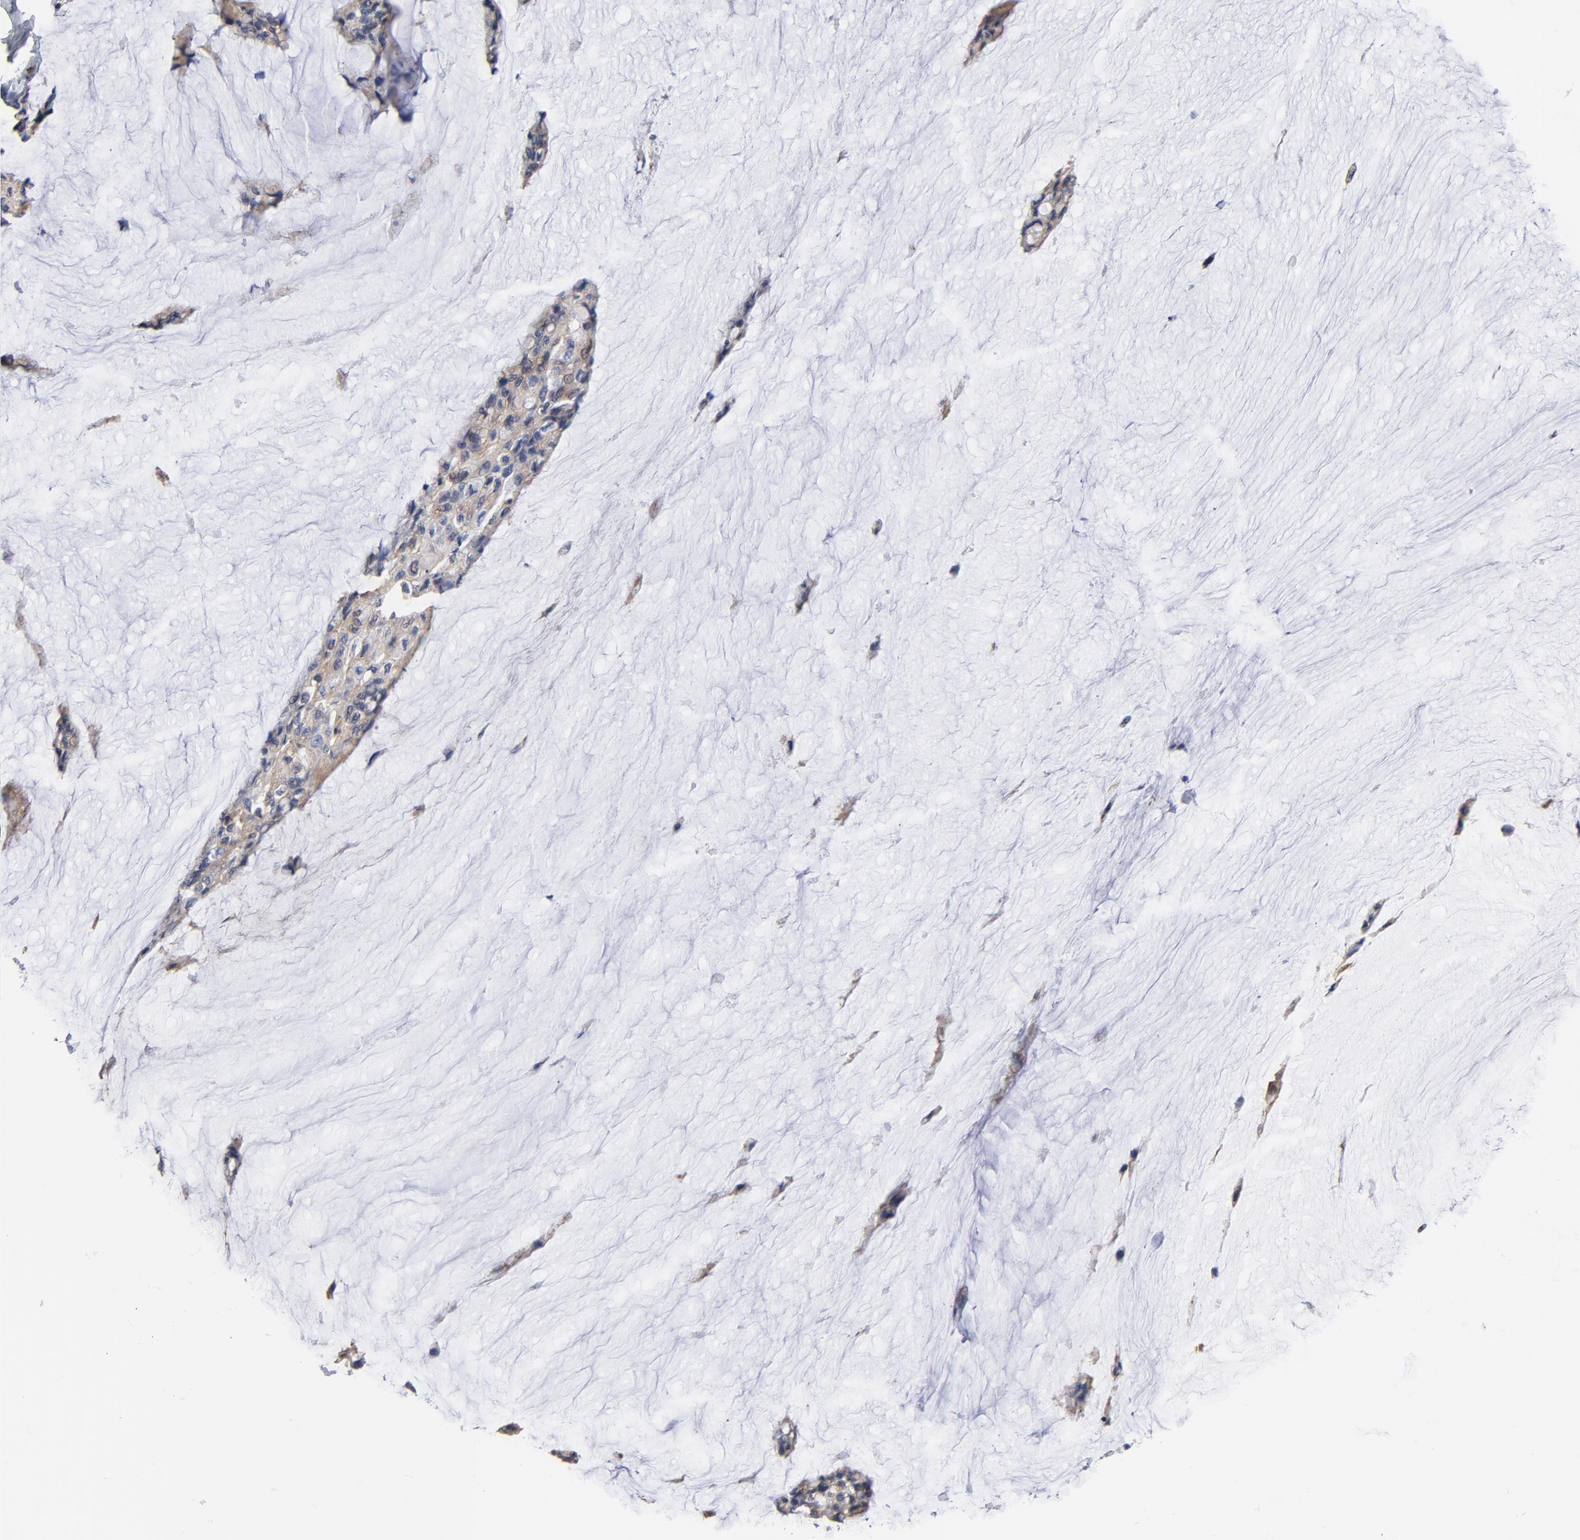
{"staining": {"intensity": "weak", "quantity": "25%-75%", "location": "cytoplasmic/membranous"}, "tissue": "ovarian cancer", "cell_type": "Tumor cells", "image_type": "cancer", "snomed": [{"axis": "morphology", "description": "Cystadenocarcinoma, mucinous, NOS"}, {"axis": "topography", "description": "Ovary"}], "caption": "This photomicrograph shows immunohistochemistry (IHC) staining of human ovarian cancer (mucinous cystadenocarcinoma), with low weak cytoplasmic/membranous staining in about 25%-75% of tumor cells.", "gene": "ACTA2", "patient": {"sex": "female", "age": 39}}